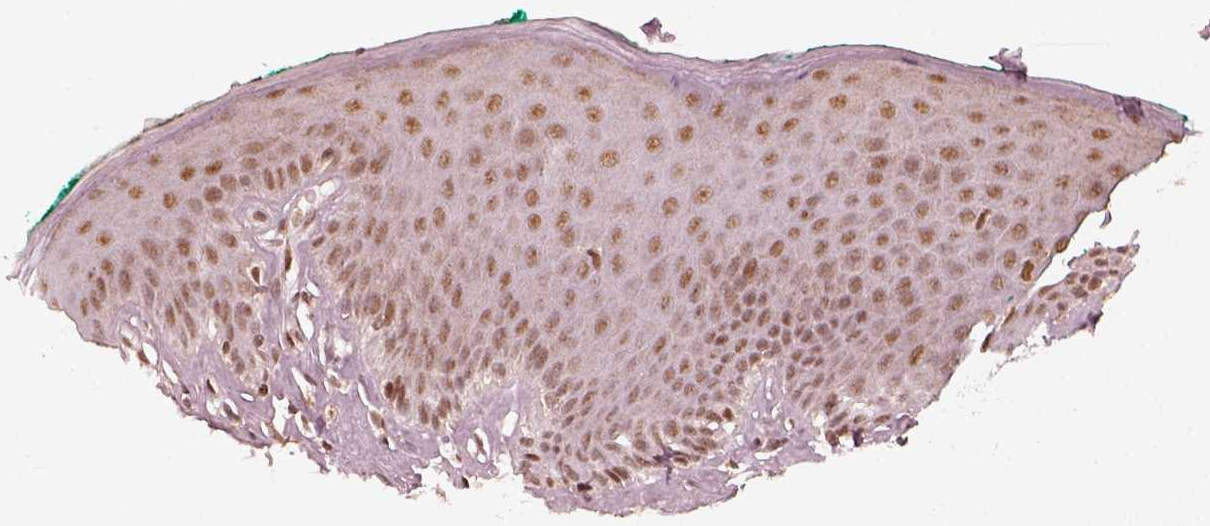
{"staining": {"intensity": "moderate", "quantity": ">75%", "location": "nuclear"}, "tissue": "skin", "cell_type": "Epidermal cells", "image_type": "normal", "snomed": [{"axis": "morphology", "description": "Normal tissue, NOS"}, {"axis": "topography", "description": "Vulva"}, {"axis": "topography", "description": "Peripheral nerve tissue"}], "caption": "Immunohistochemical staining of normal skin shows moderate nuclear protein positivity in approximately >75% of epidermal cells.", "gene": "GMEB2", "patient": {"sex": "female", "age": 66}}